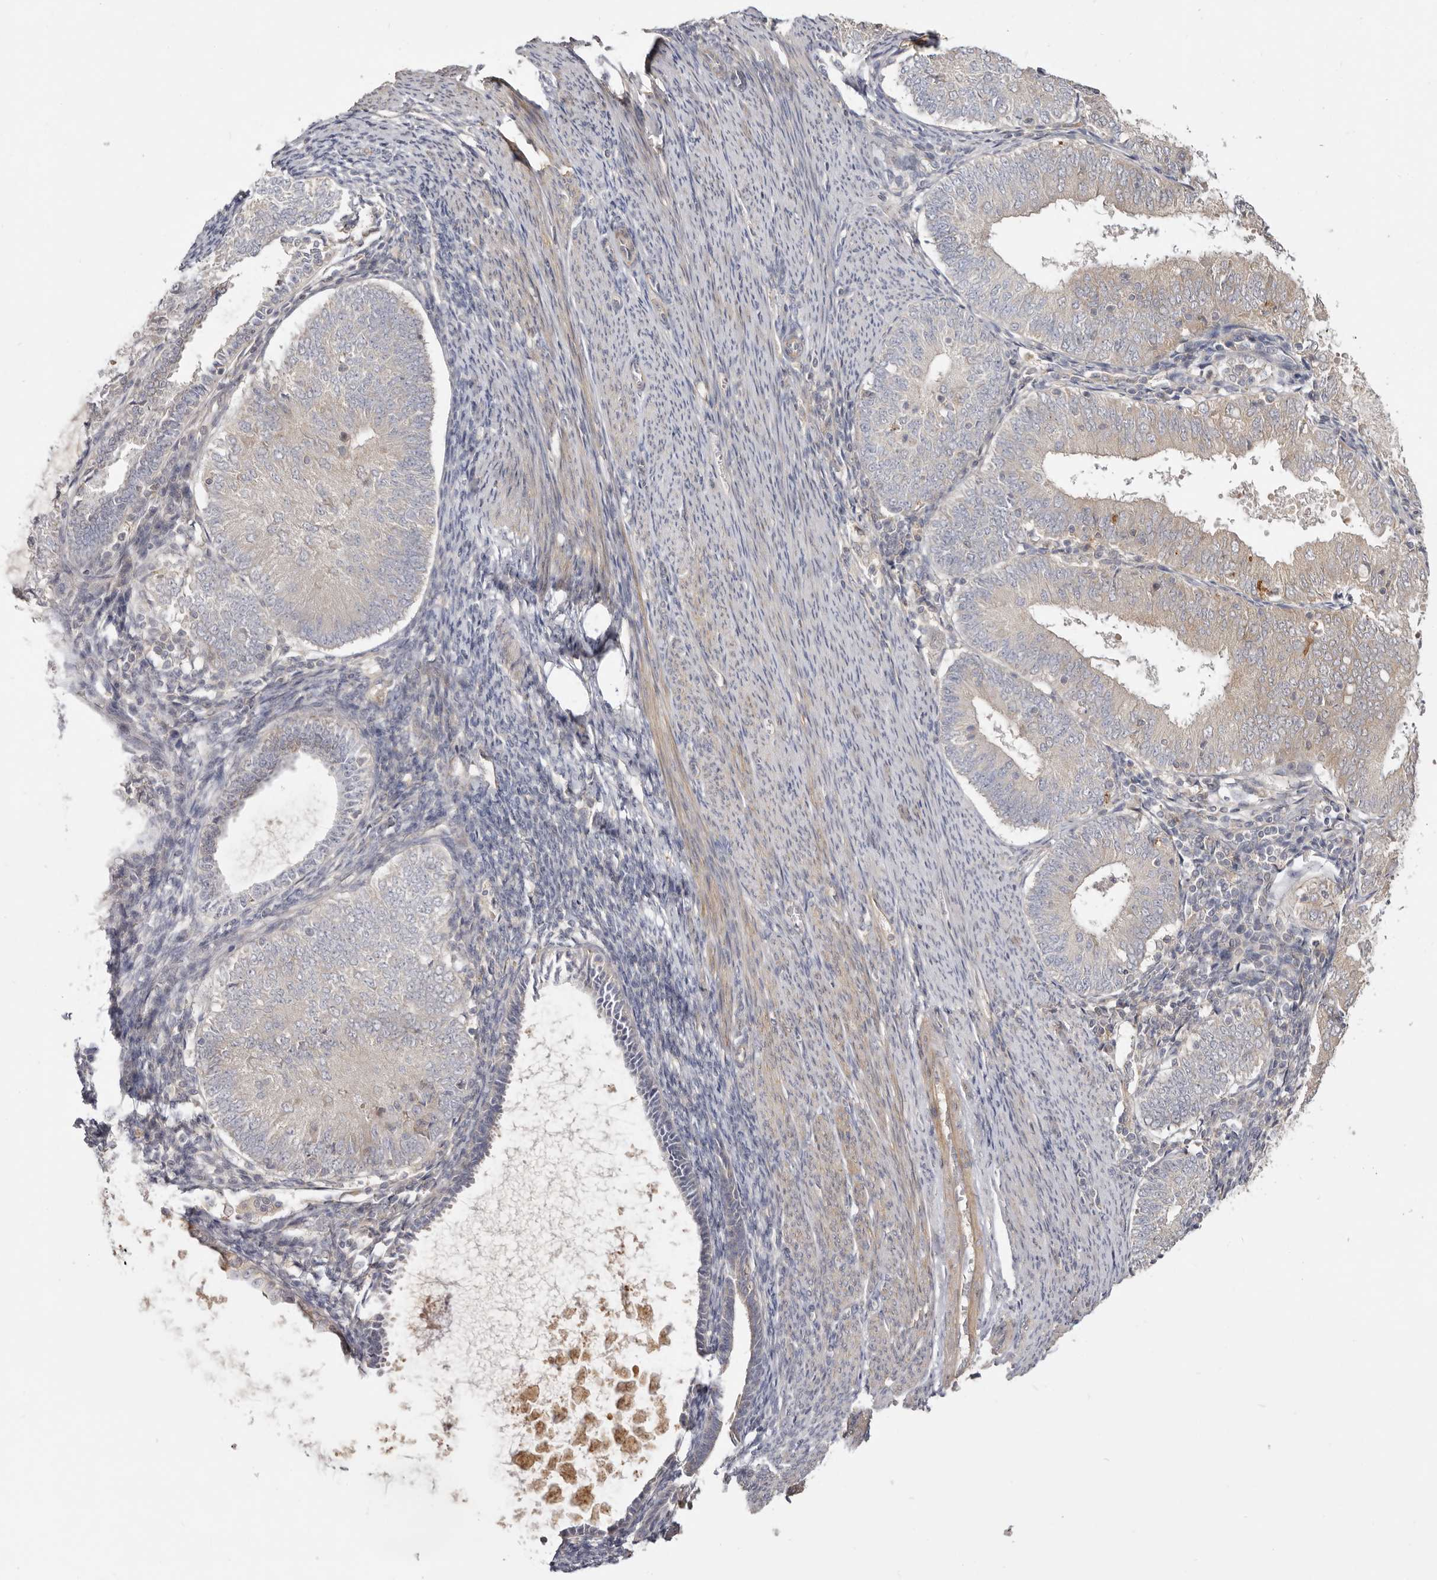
{"staining": {"intensity": "negative", "quantity": "none", "location": "none"}, "tissue": "endometrial cancer", "cell_type": "Tumor cells", "image_type": "cancer", "snomed": [{"axis": "morphology", "description": "Adenocarcinoma, NOS"}, {"axis": "topography", "description": "Endometrium"}], "caption": "Tumor cells are negative for protein expression in human endometrial cancer. (DAB (3,3'-diaminobenzidine) immunohistochemistry (IHC) visualized using brightfield microscopy, high magnification).", "gene": "ADAMTS9", "patient": {"sex": "female", "age": 57}}